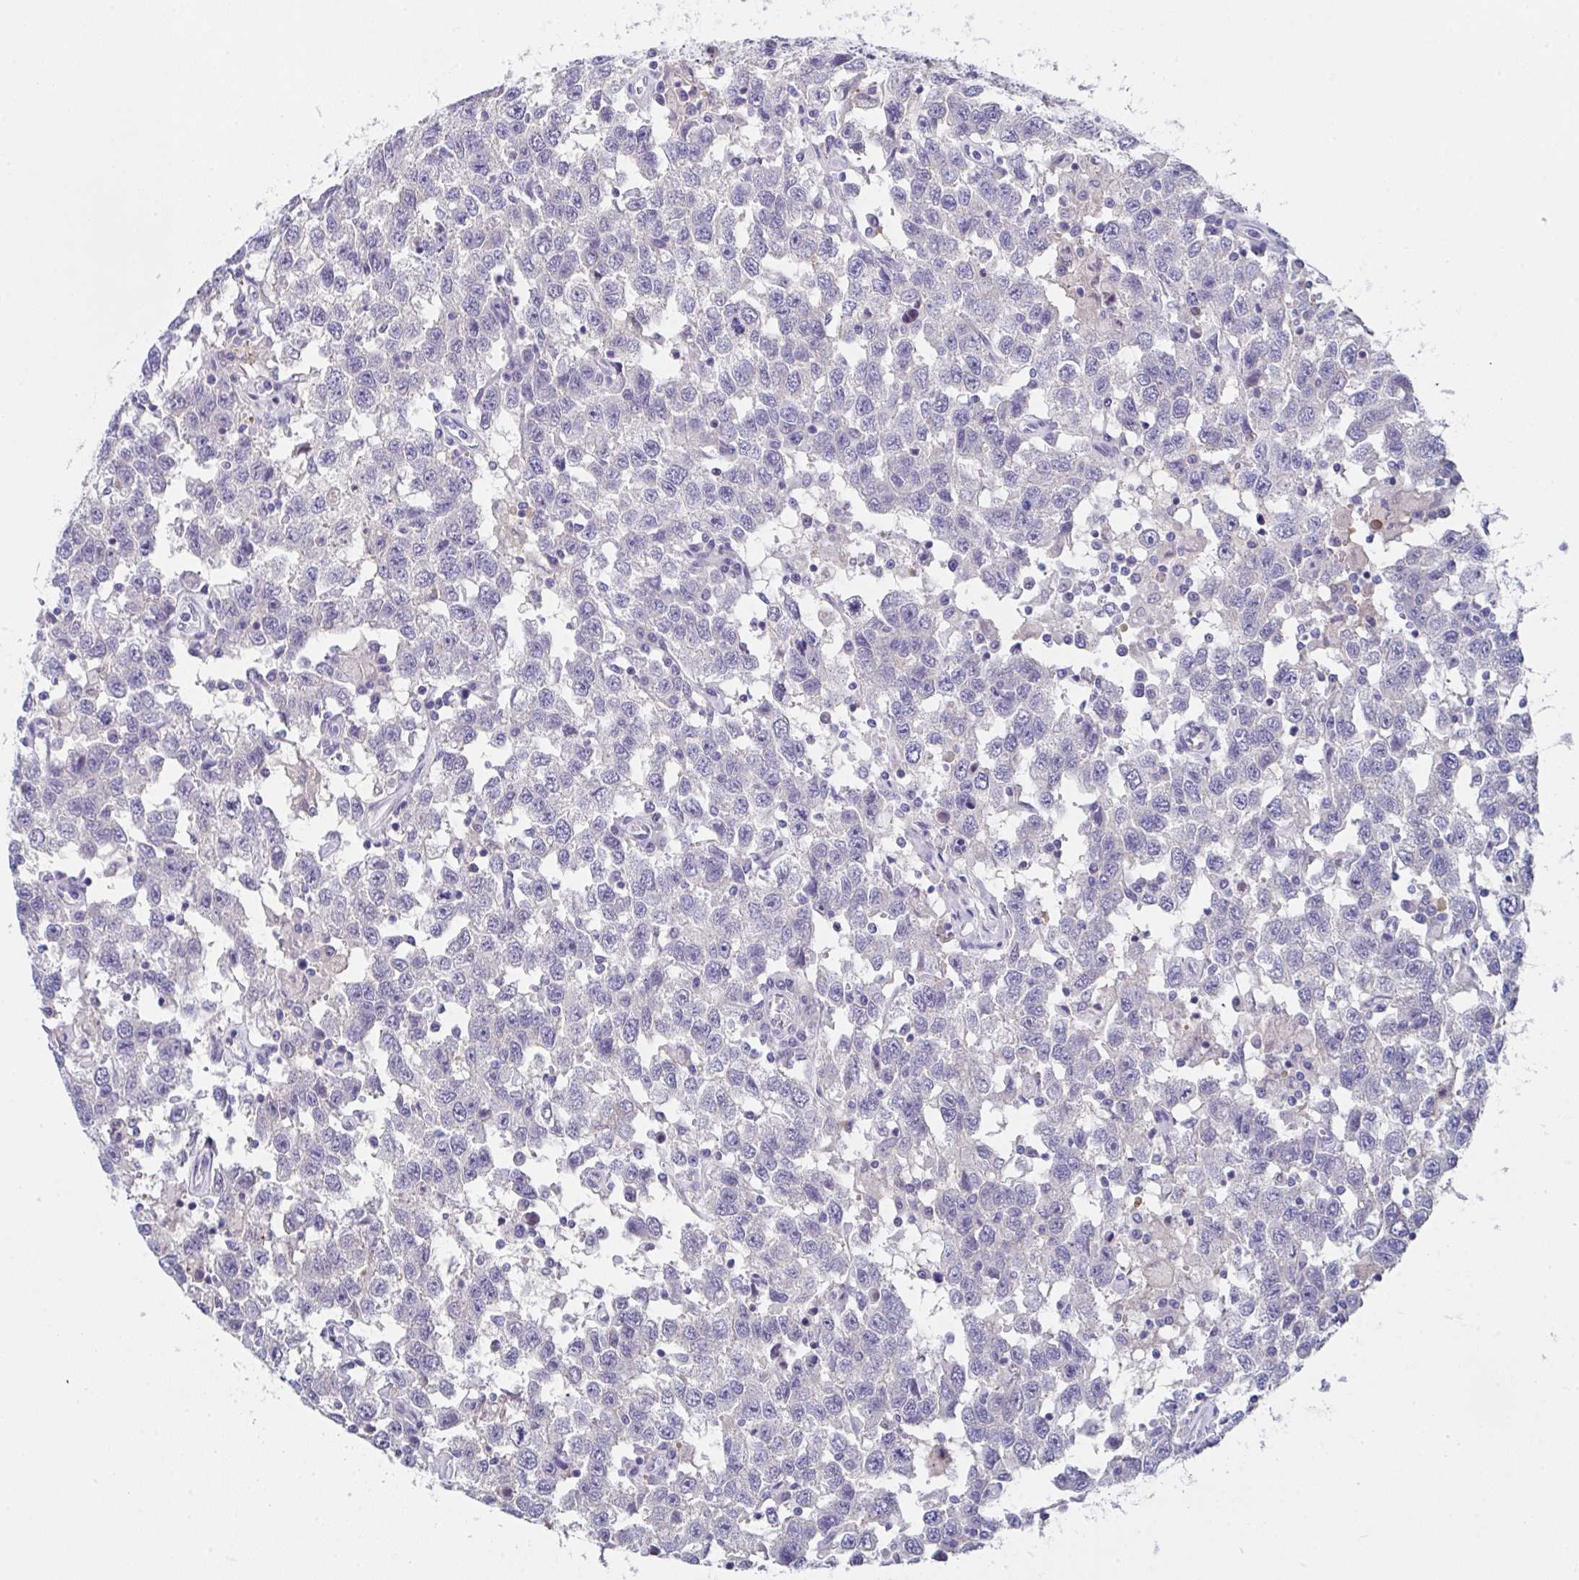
{"staining": {"intensity": "negative", "quantity": "none", "location": "none"}, "tissue": "testis cancer", "cell_type": "Tumor cells", "image_type": "cancer", "snomed": [{"axis": "morphology", "description": "Seminoma, NOS"}, {"axis": "topography", "description": "Testis"}], "caption": "Tumor cells show no significant expression in testis cancer (seminoma). (DAB immunohistochemistry (IHC), high magnification).", "gene": "FBXO47", "patient": {"sex": "male", "age": 41}}